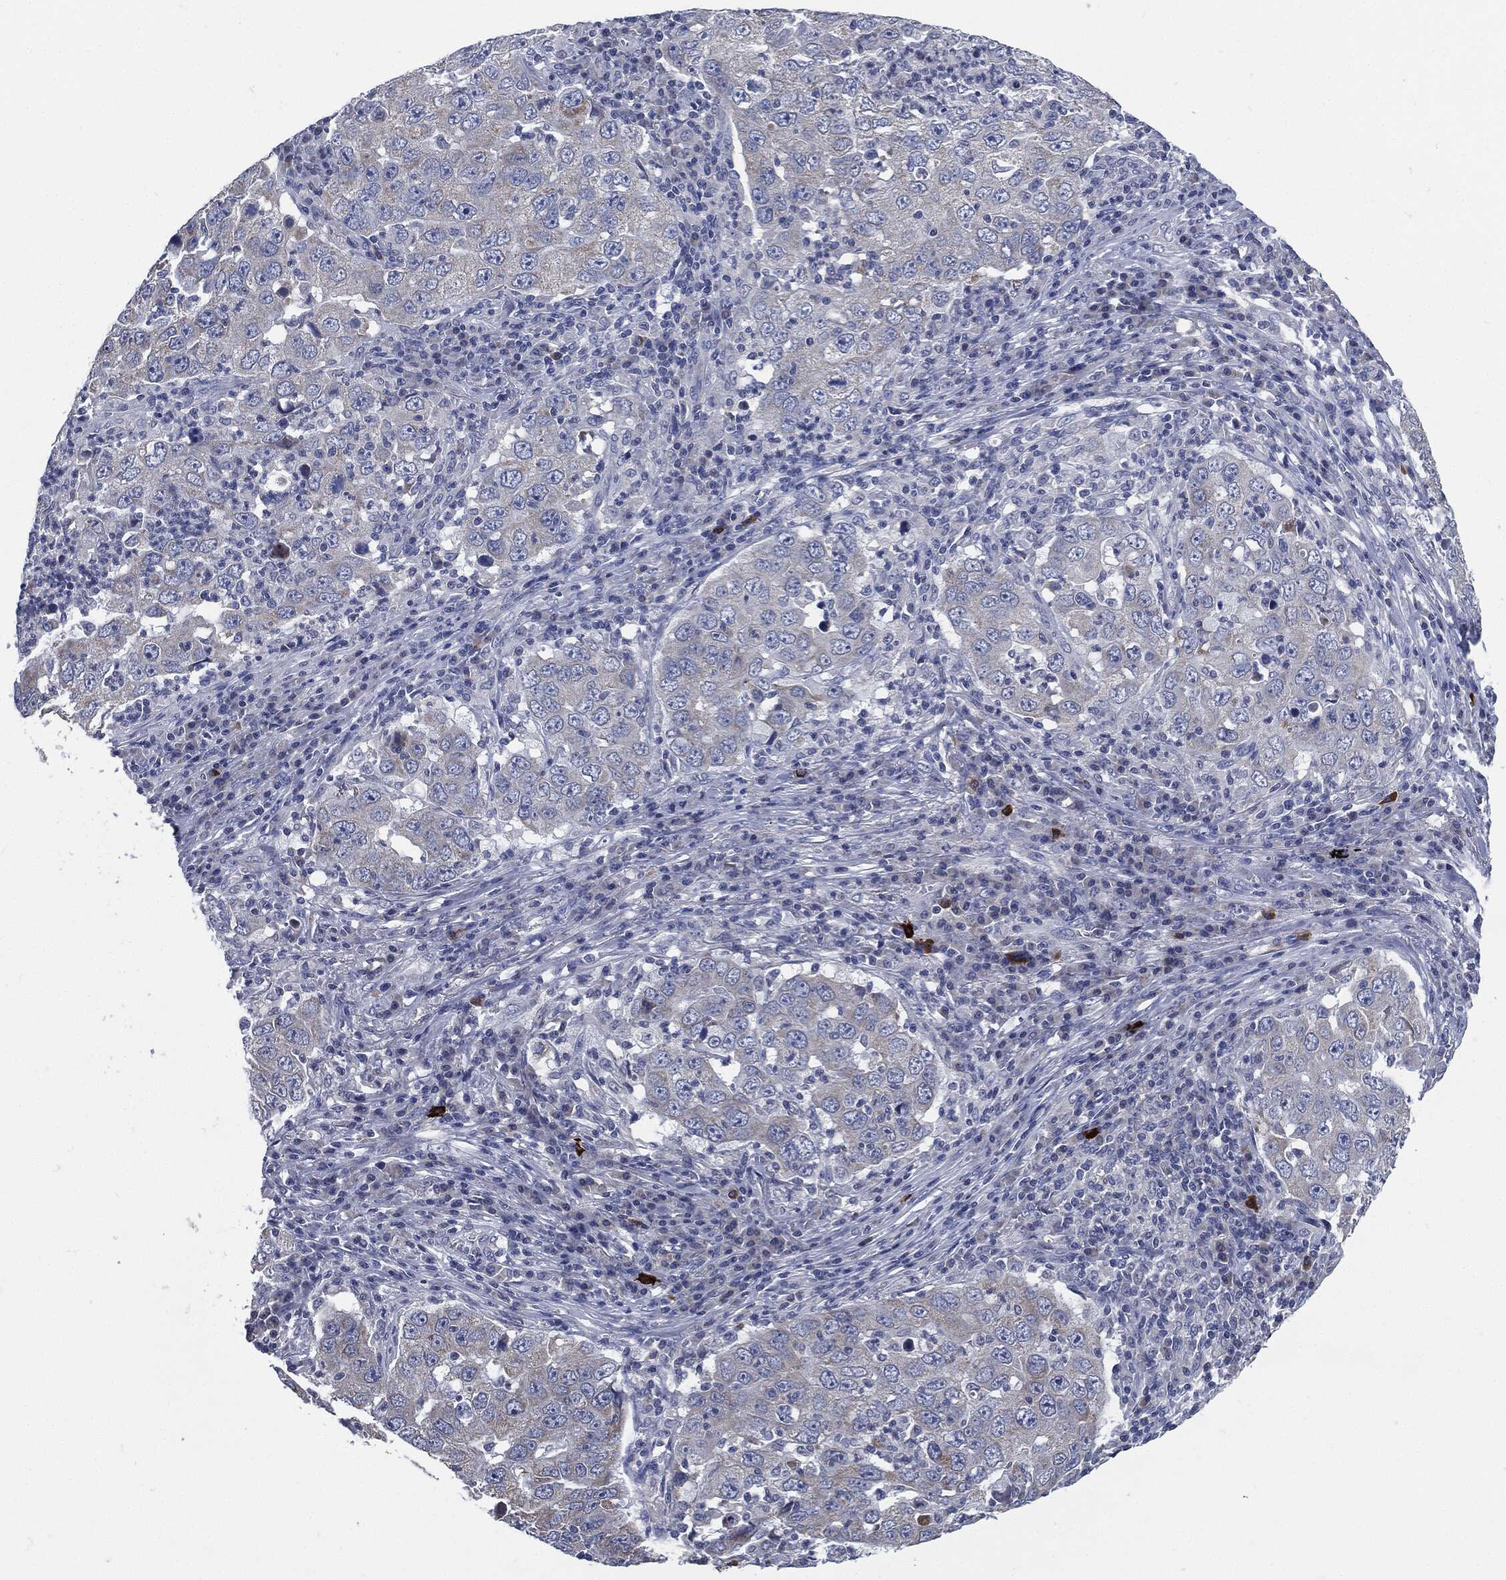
{"staining": {"intensity": "negative", "quantity": "none", "location": "none"}, "tissue": "lung cancer", "cell_type": "Tumor cells", "image_type": "cancer", "snomed": [{"axis": "morphology", "description": "Adenocarcinoma, NOS"}, {"axis": "topography", "description": "Lung"}], "caption": "There is no significant positivity in tumor cells of lung cancer. (DAB IHC with hematoxylin counter stain).", "gene": "SIGLEC9", "patient": {"sex": "male", "age": 73}}